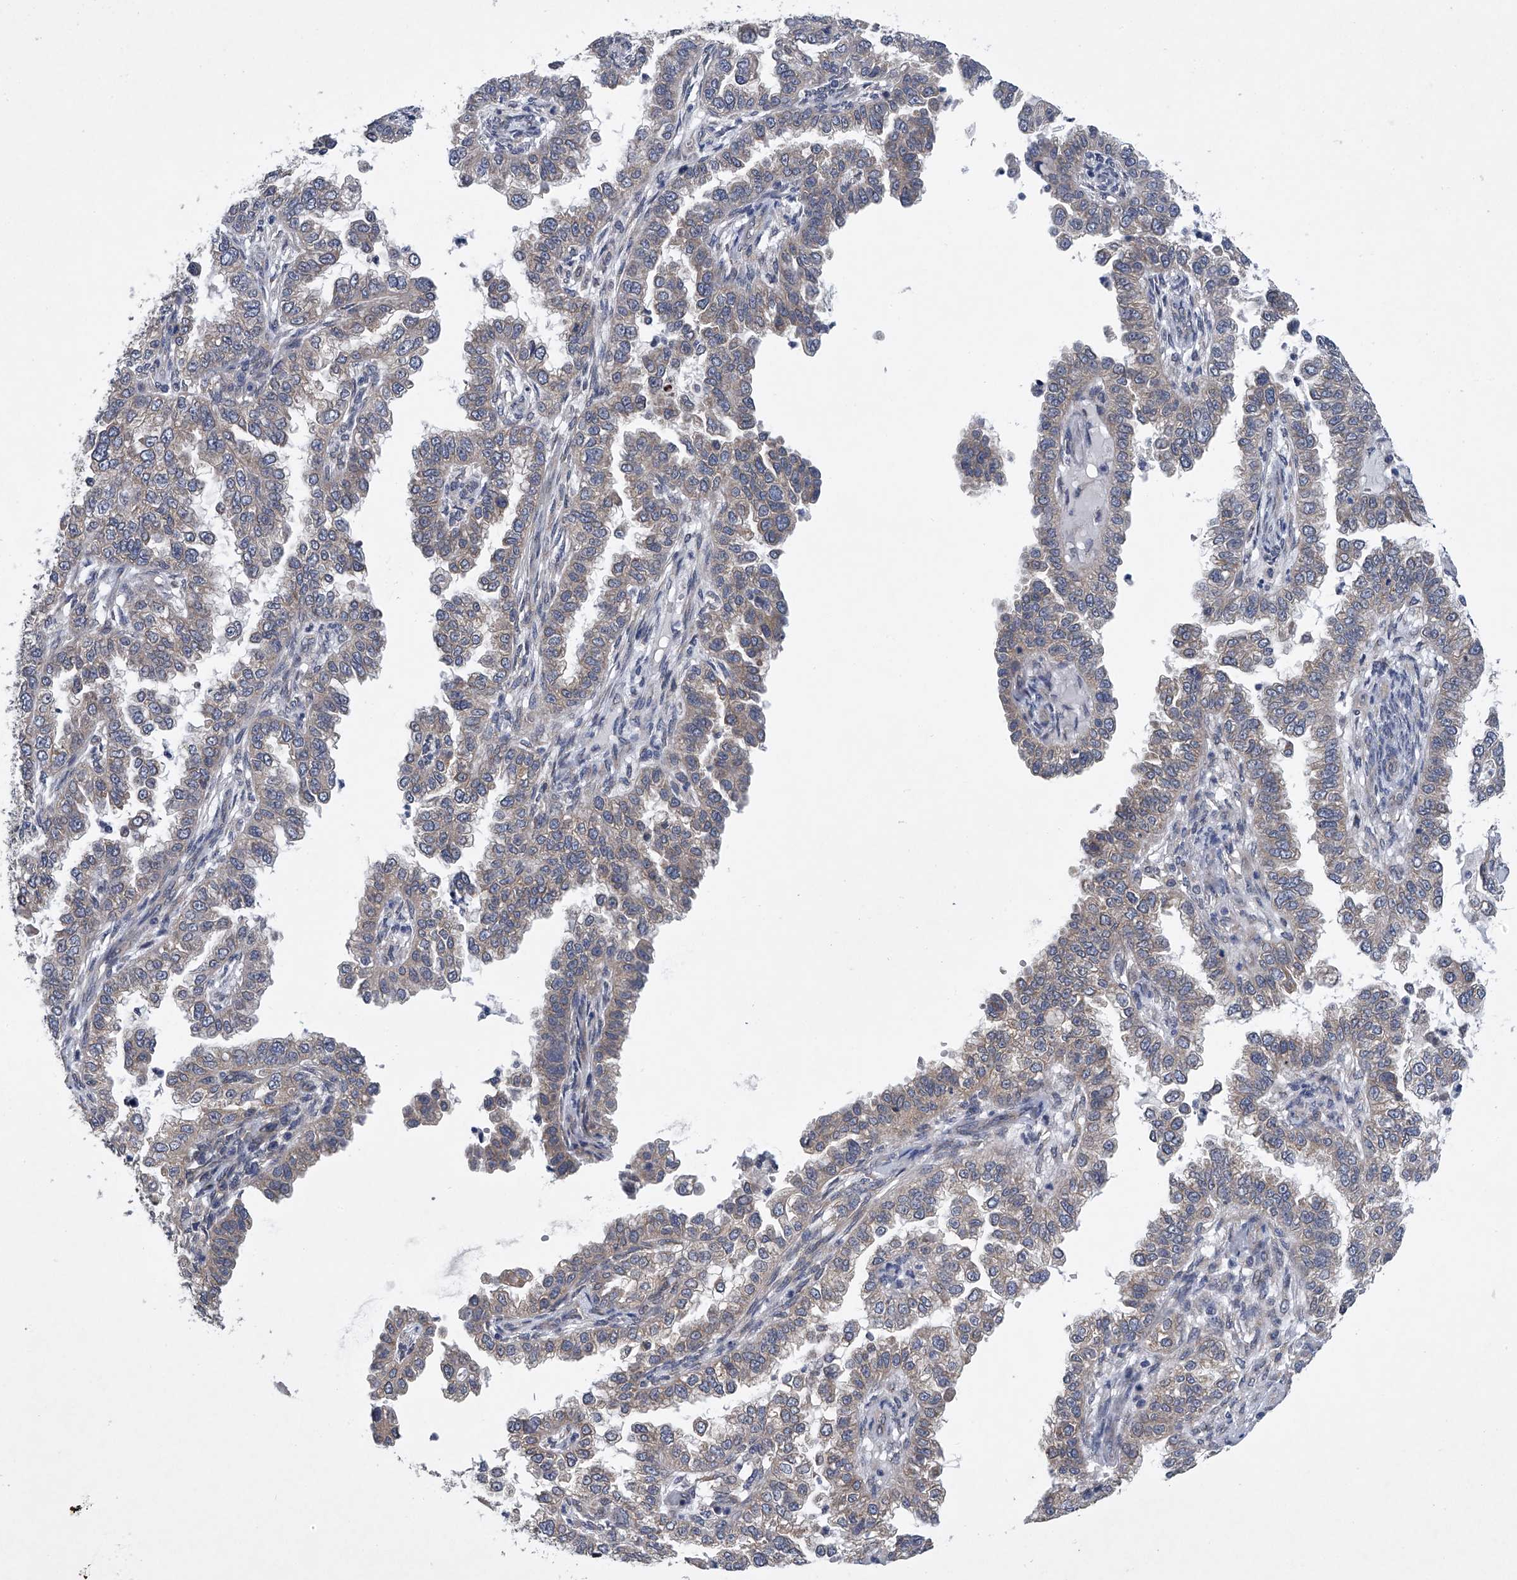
{"staining": {"intensity": "moderate", "quantity": "<25%", "location": "cytoplasmic/membranous"}, "tissue": "endometrial cancer", "cell_type": "Tumor cells", "image_type": "cancer", "snomed": [{"axis": "morphology", "description": "Adenocarcinoma, NOS"}, {"axis": "topography", "description": "Endometrium"}], "caption": "A brown stain highlights moderate cytoplasmic/membranous staining of a protein in adenocarcinoma (endometrial) tumor cells. The staining was performed using DAB (3,3'-diaminobenzidine) to visualize the protein expression in brown, while the nuclei were stained in blue with hematoxylin (Magnification: 20x).", "gene": "RNF5", "patient": {"sex": "female", "age": 85}}